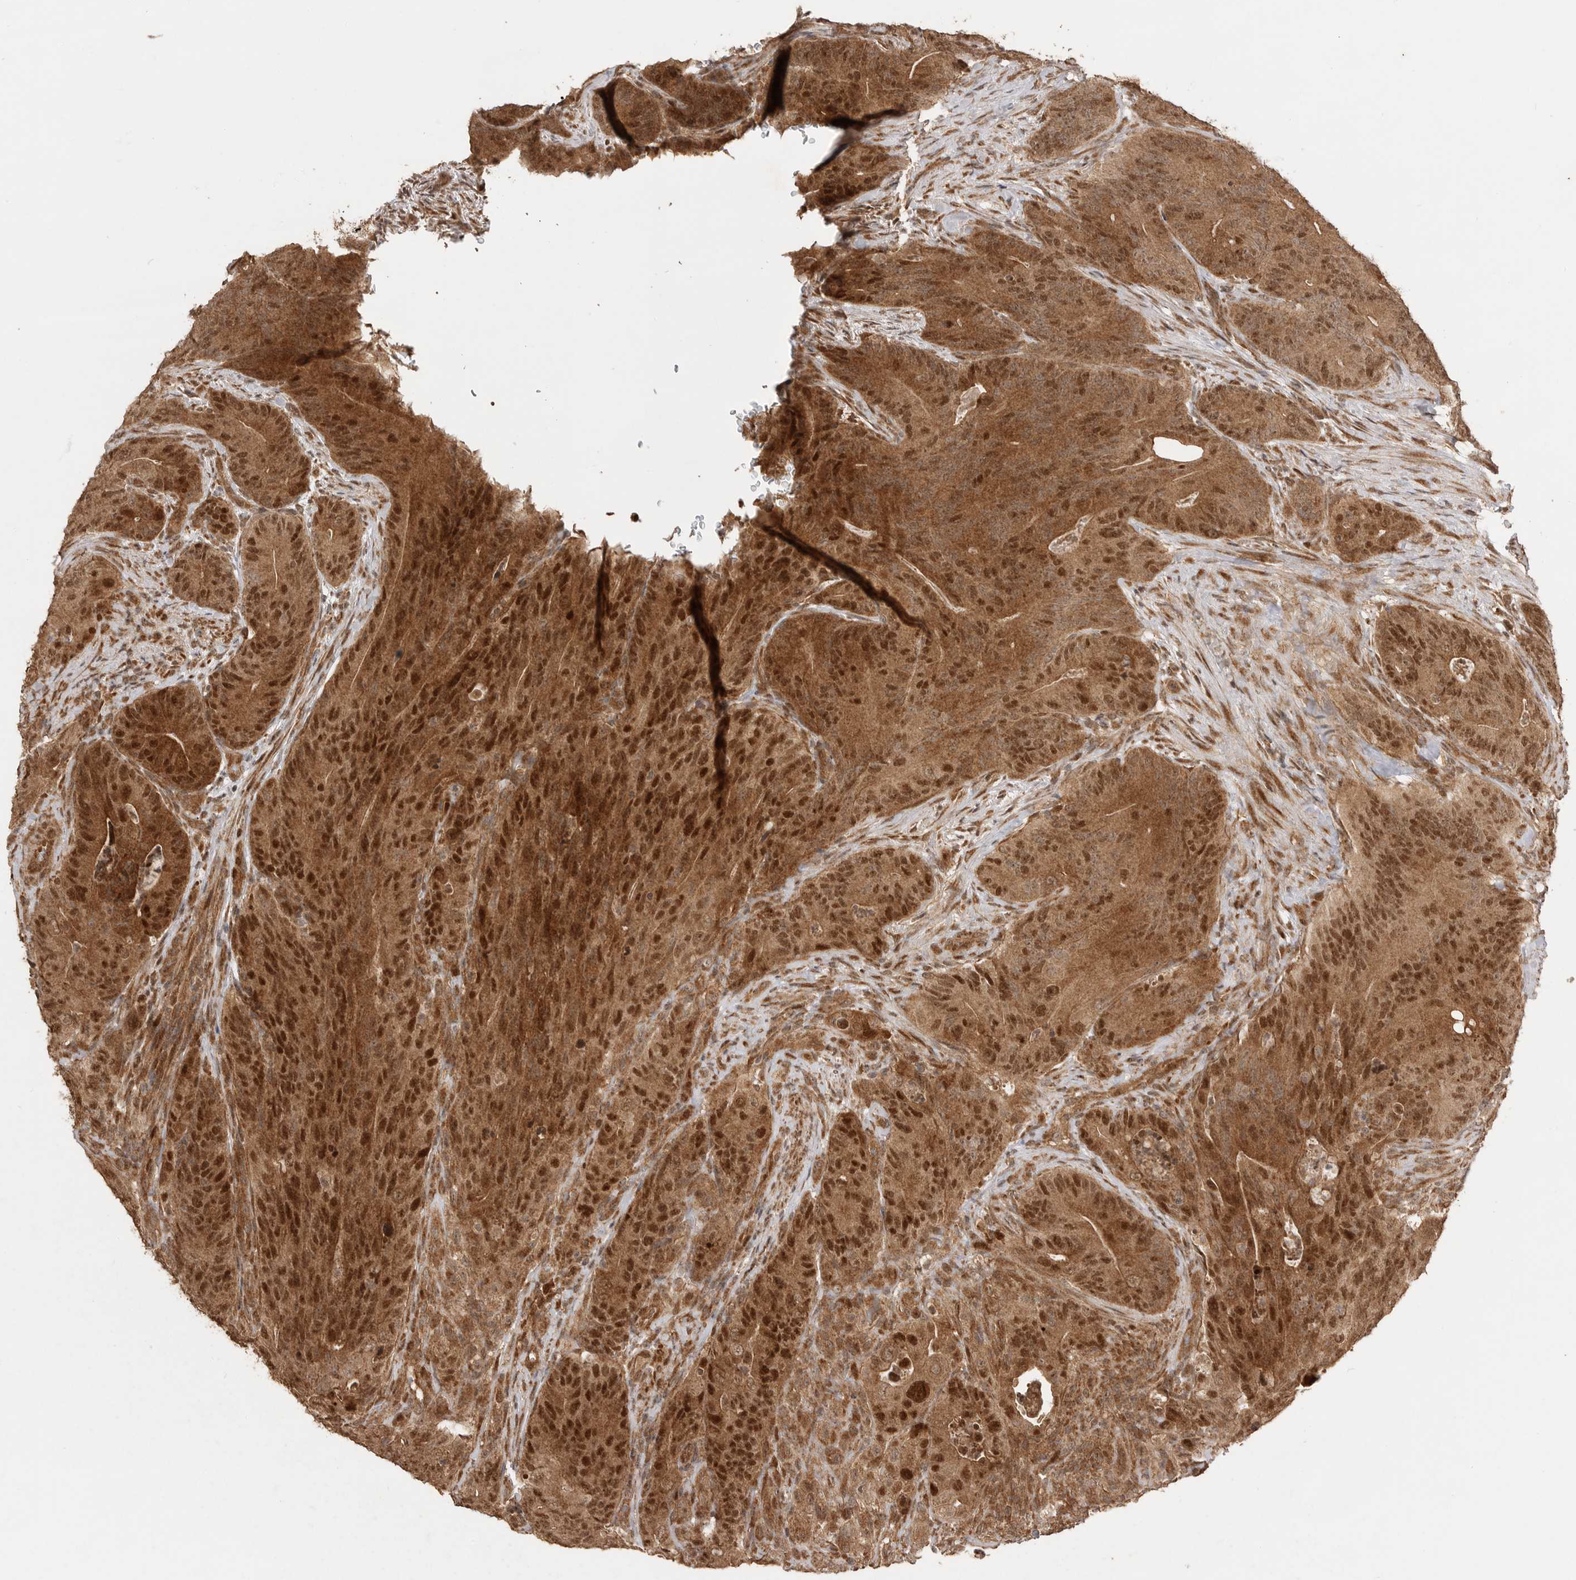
{"staining": {"intensity": "strong", "quantity": ">75%", "location": "cytoplasmic/membranous,nuclear"}, "tissue": "colorectal cancer", "cell_type": "Tumor cells", "image_type": "cancer", "snomed": [{"axis": "morphology", "description": "Normal tissue, NOS"}, {"axis": "topography", "description": "Colon"}], "caption": "High-power microscopy captured an immunohistochemistry (IHC) photomicrograph of colorectal cancer, revealing strong cytoplasmic/membranous and nuclear positivity in approximately >75% of tumor cells. The staining was performed using DAB (3,3'-diaminobenzidine) to visualize the protein expression in brown, while the nuclei were stained in blue with hematoxylin (Magnification: 20x).", "gene": "BOC", "patient": {"sex": "female", "age": 82}}